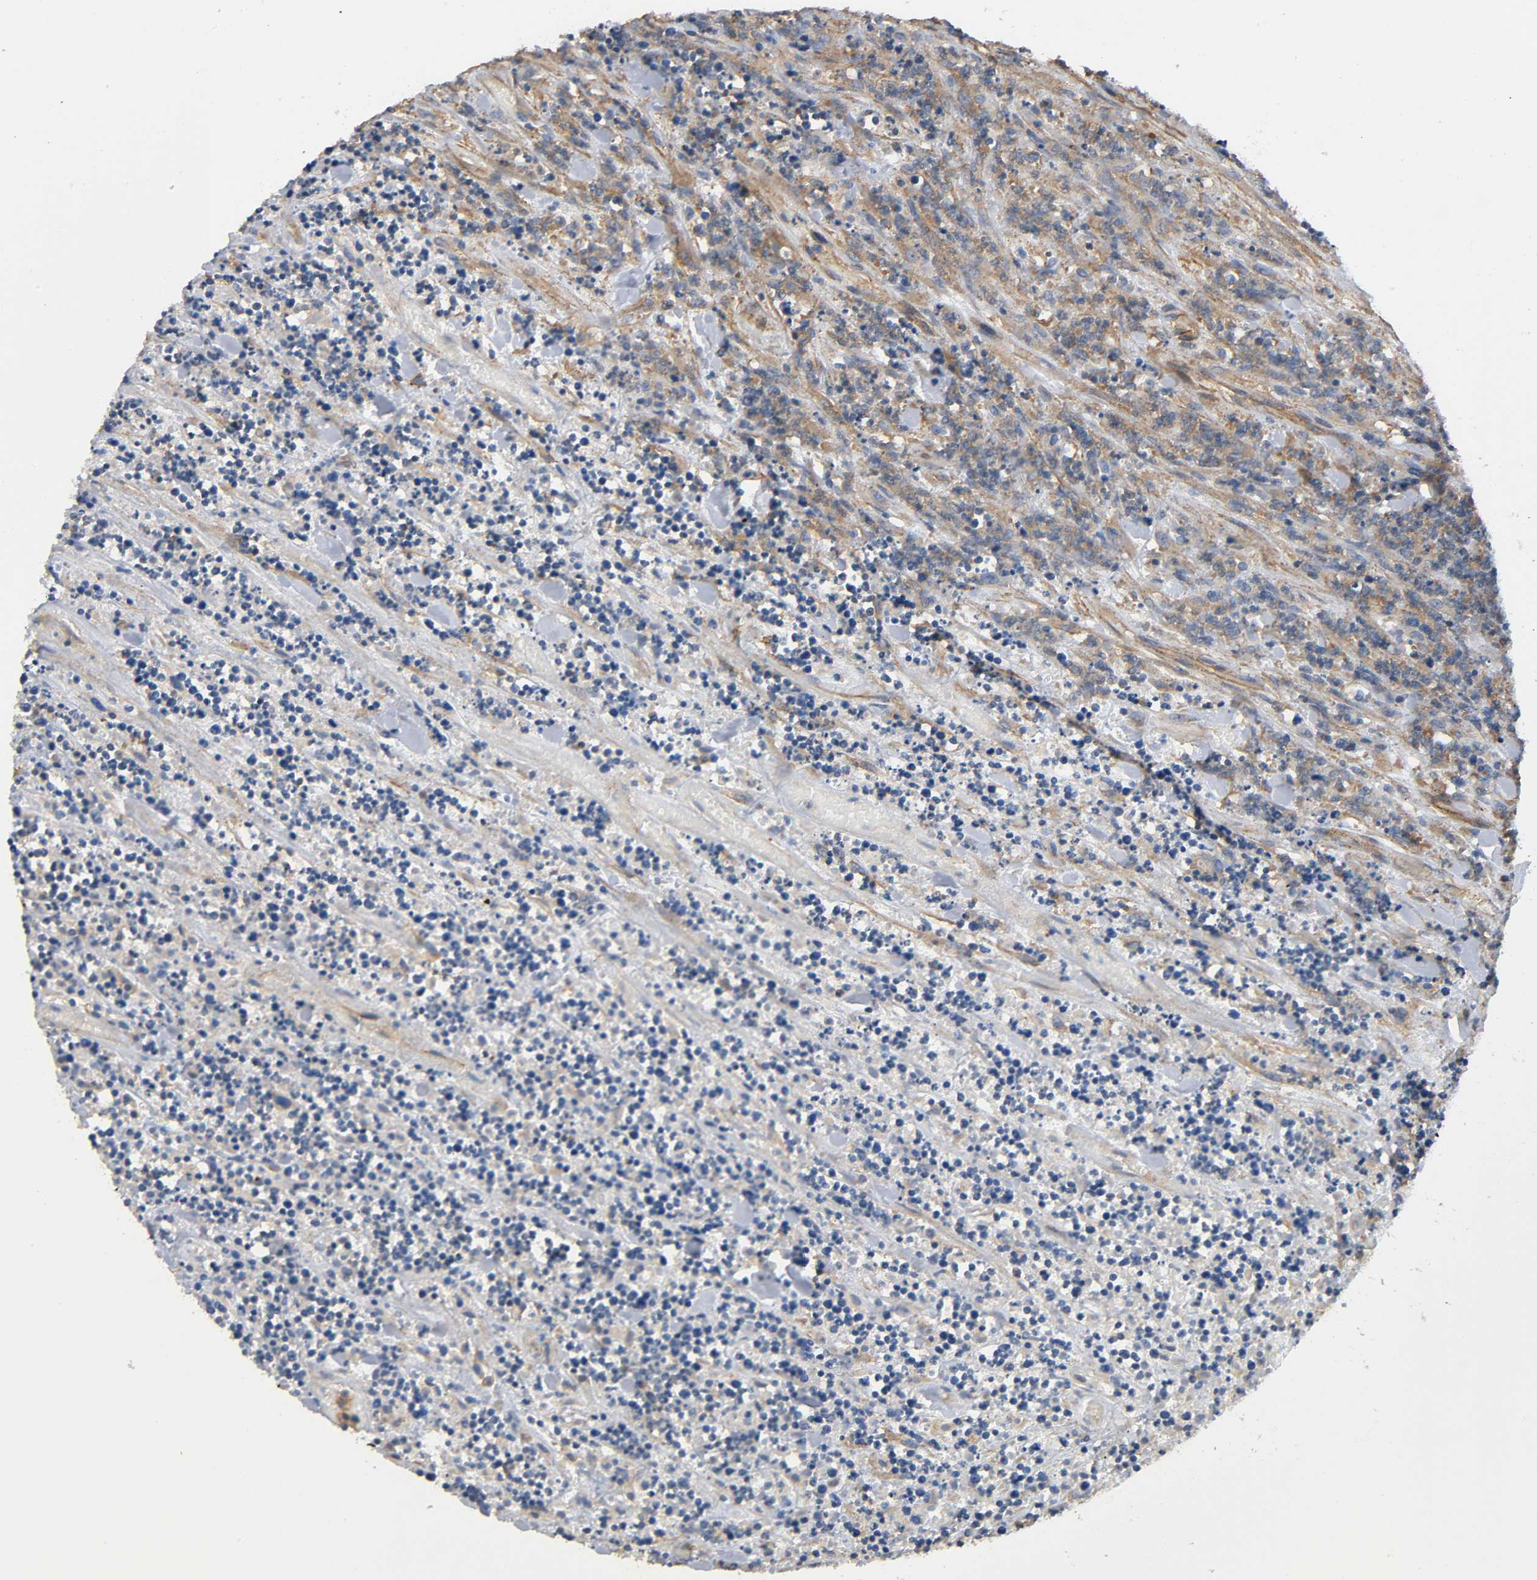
{"staining": {"intensity": "negative", "quantity": "none", "location": "none"}, "tissue": "lymphoma", "cell_type": "Tumor cells", "image_type": "cancer", "snomed": [{"axis": "morphology", "description": "Malignant lymphoma, non-Hodgkin's type, High grade"}, {"axis": "topography", "description": "Soft tissue"}], "caption": "Protein analysis of lymphoma demonstrates no significant expression in tumor cells. The staining is performed using DAB (3,3'-diaminobenzidine) brown chromogen with nuclei counter-stained in using hematoxylin.", "gene": "MARS1", "patient": {"sex": "male", "age": 18}}